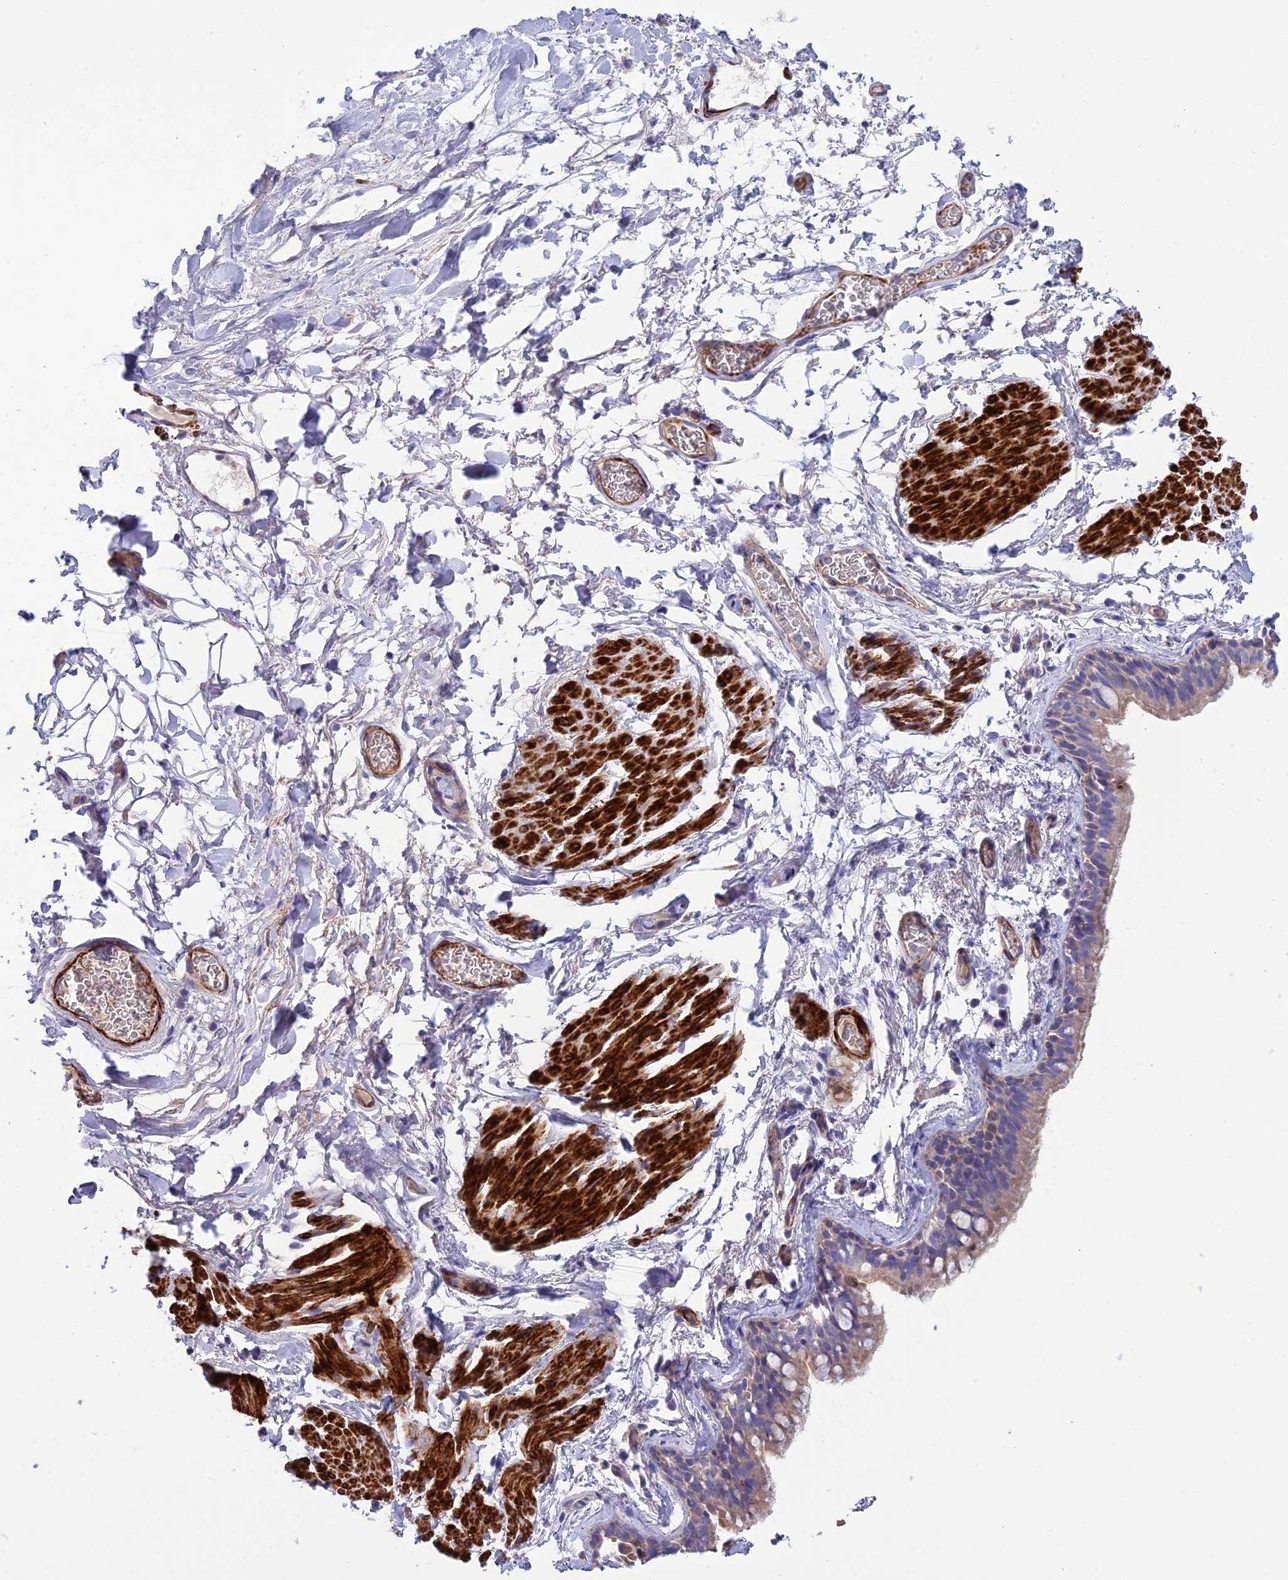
{"staining": {"intensity": "moderate", "quantity": "<25%", "location": "cytoplasmic/membranous"}, "tissue": "bronchus", "cell_type": "Respiratory epithelial cells", "image_type": "normal", "snomed": [{"axis": "morphology", "description": "Normal tissue, NOS"}, {"axis": "topography", "description": "Cartilage tissue"}], "caption": "Bronchus stained for a protein (brown) displays moderate cytoplasmic/membranous positive staining in approximately <25% of respiratory epithelial cells.", "gene": "FRA10AC1", "patient": {"sex": "male", "age": 63}}